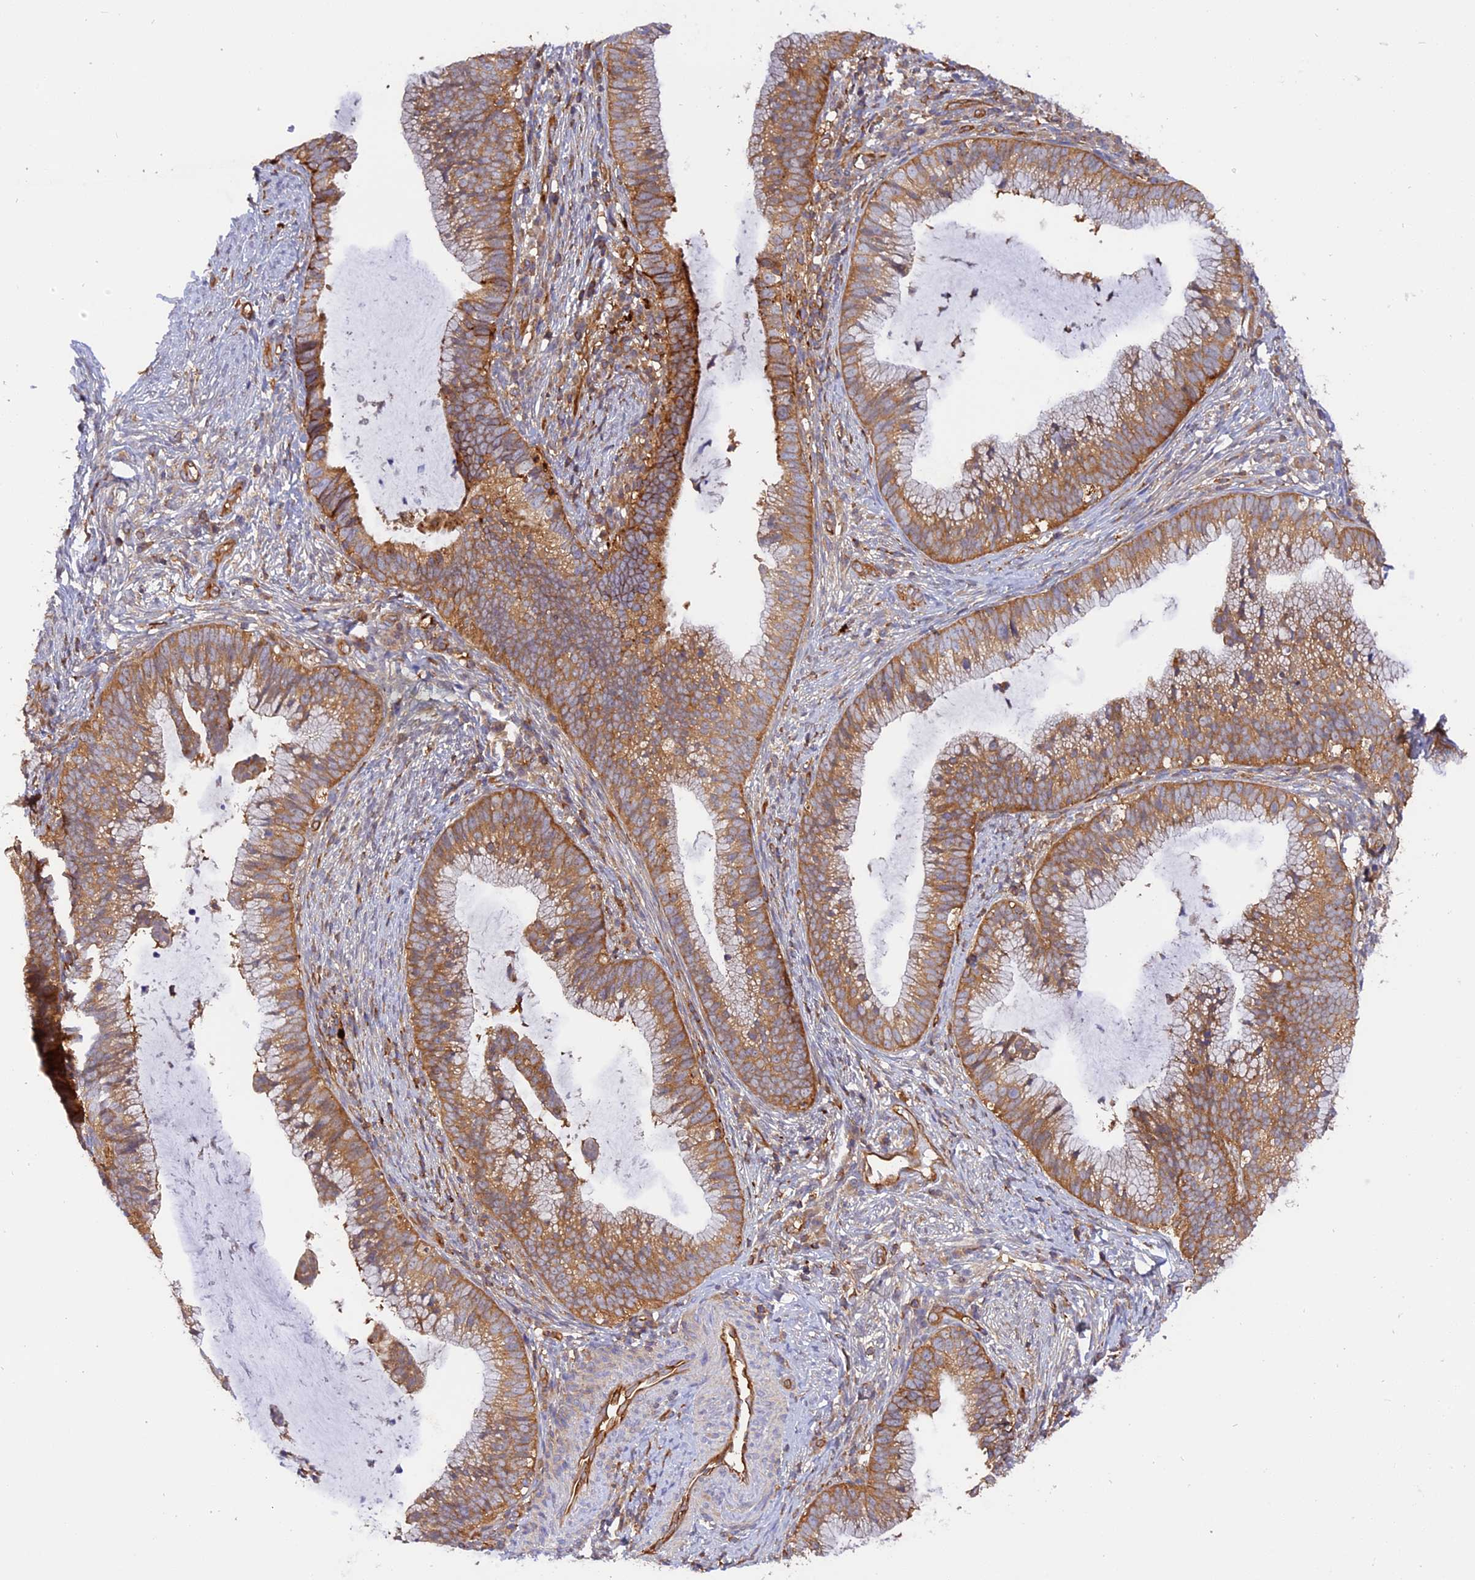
{"staining": {"intensity": "moderate", "quantity": ">75%", "location": "cytoplasmic/membranous"}, "tissue": "cervical cancer", "cell_type": "Tumor cells", "image_type": "cancer", "snomed": [{"axis": "morphology", "description": "Adenocarcinoma, NOS"}, {"axis": "topography", "description": "Cervix"}], "caption": "Protein staining of cervical cancer (adenocarcinoma) tissue exhibits moderate cytoplasmic/membranous positivity in about >75% of tumor cells.", "gene": "C5orf22", "patient": {"sex": "female", "age": 36}}